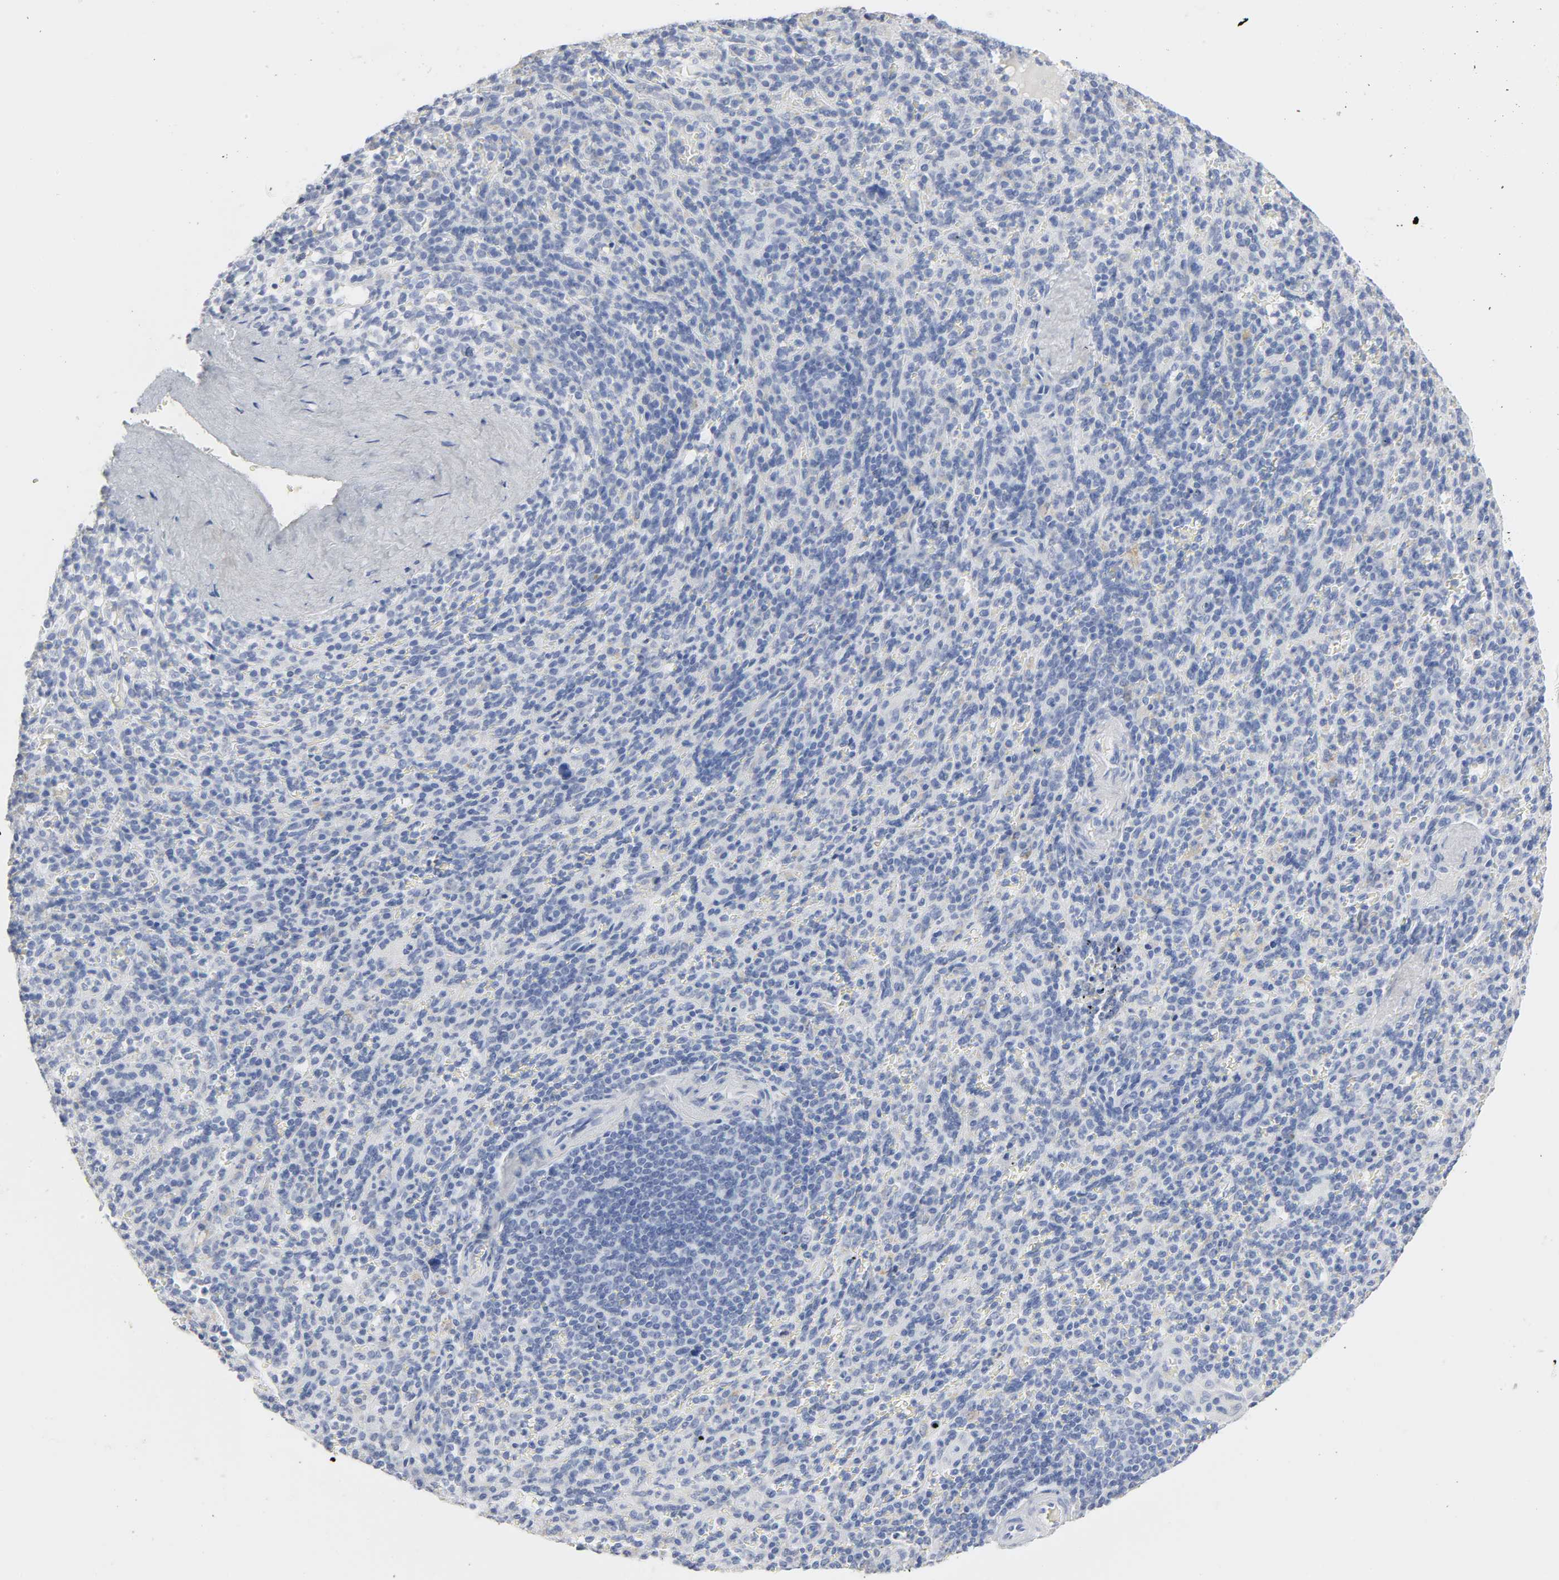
{"staining": {"intensity": "negative", "quantity": "none", "location": "none"}, "tissue": "spleen", "cell_type": "Cells in red pulp", "image_type": "normal", "snomed": [{"axis": "morphology", "description": "Normal tissue, NOS"}, {"axis": "topography", "description": "Spleen"}], "caption": "Immunohistochemical staining of normal spleen reveals no significant positivity in cells in red pulp. (DAB immunohistochemistry with hematoxylin counter stain).", "gene": "ACP3", "patient": {"sex": "male", "age": 36}}